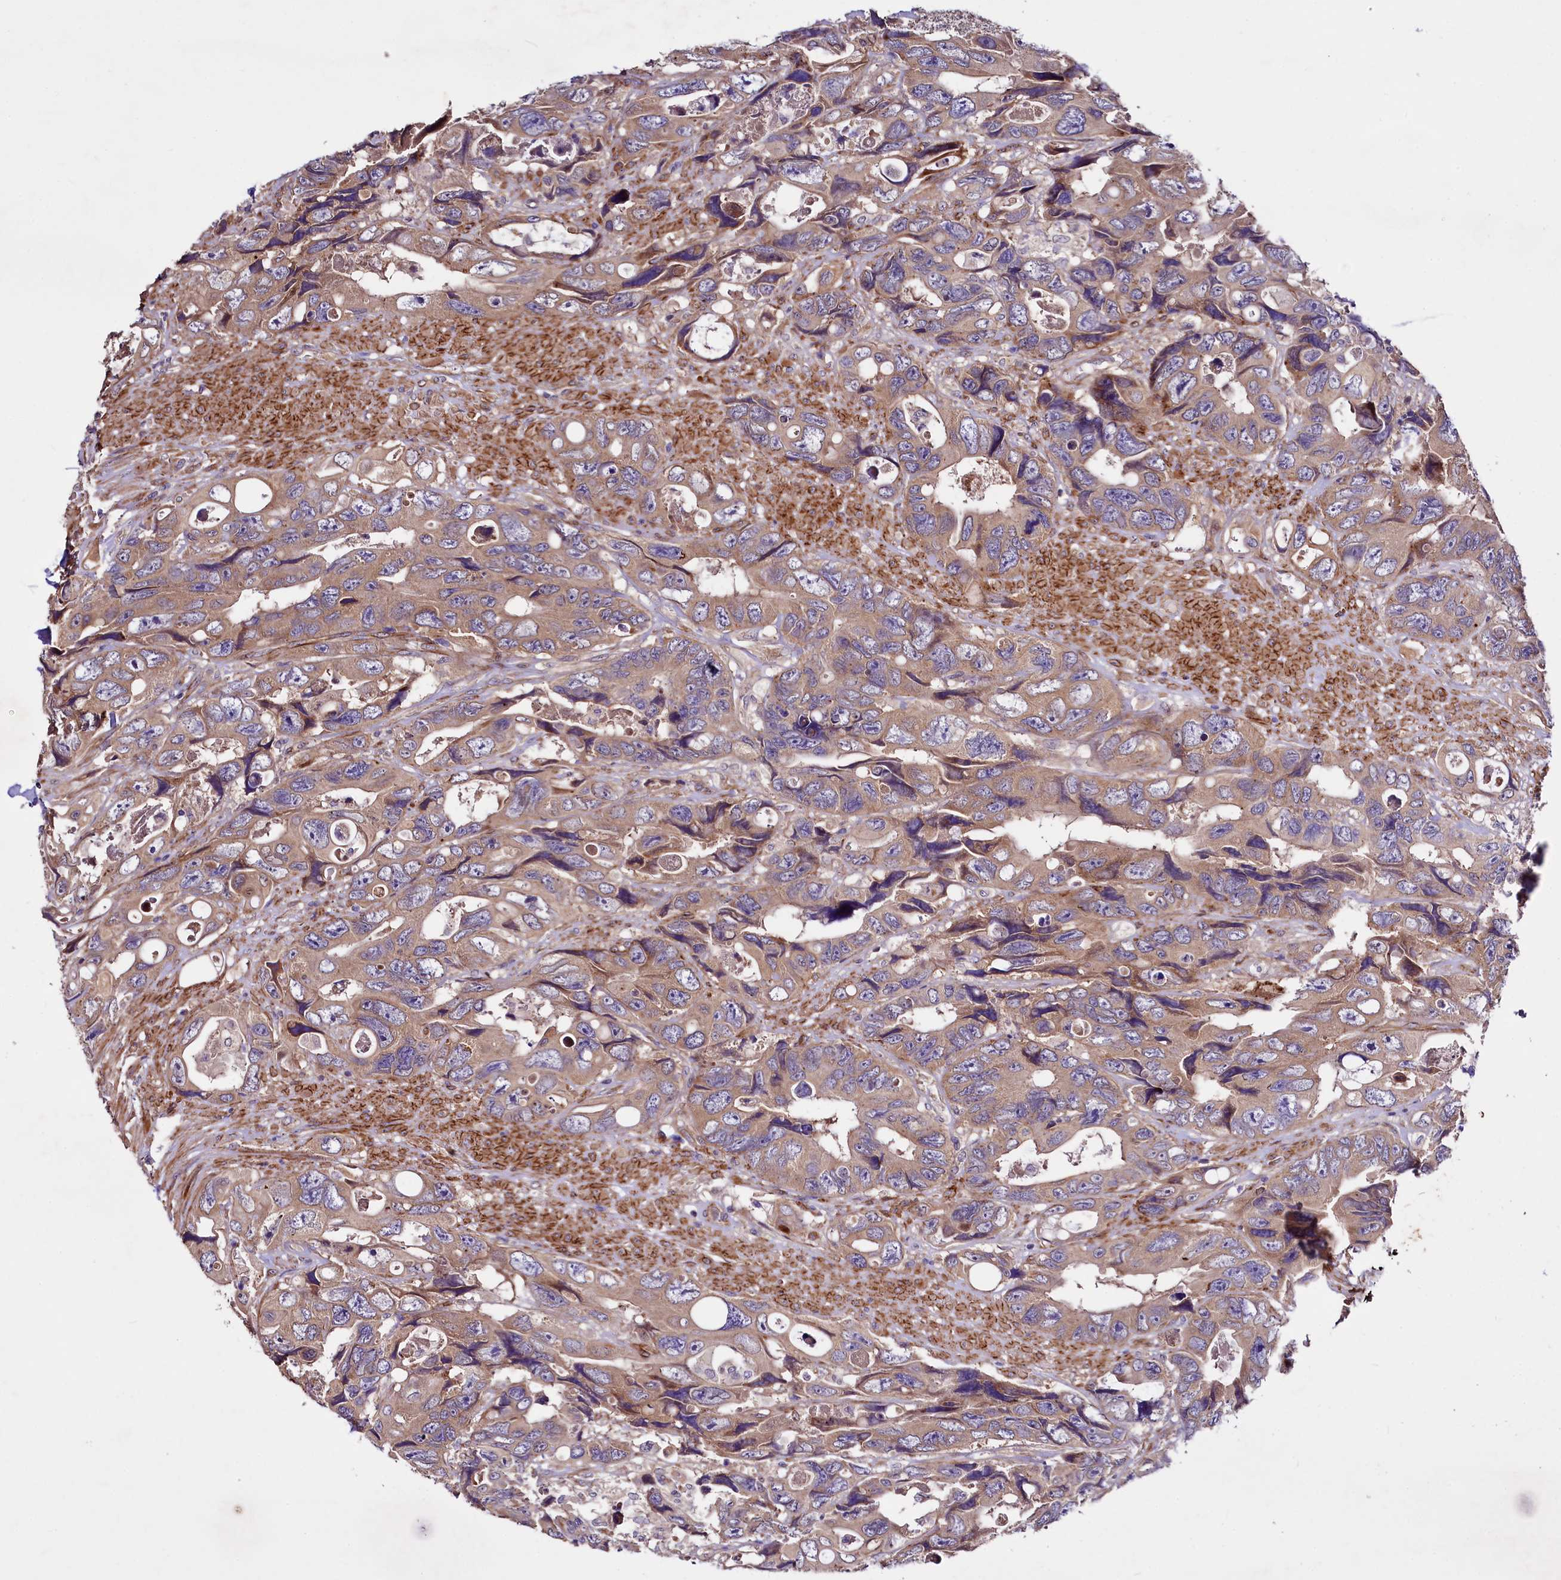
{"staining": {"intensity": "weak", "quantity": ">75%", "location": "cytoplasmic/membranous"}, "tissue": "colorectal cancer", "cell_type": "Tumor cells", "image_type": "cancer", "snomed": [{"axis": "morphology", "description": "Adenocarcinoma, NOS"}, {"axis": "topography", "description": "Rectum"}], "caption": "Tumor cells show low levels of weak cytoplasmic/membranous positivity in approximately >75% of cells in human colorectal cancer (adenocarcinoma).", "gene": "SPATS2", "patient": {"sex": "male", "age": 57}}